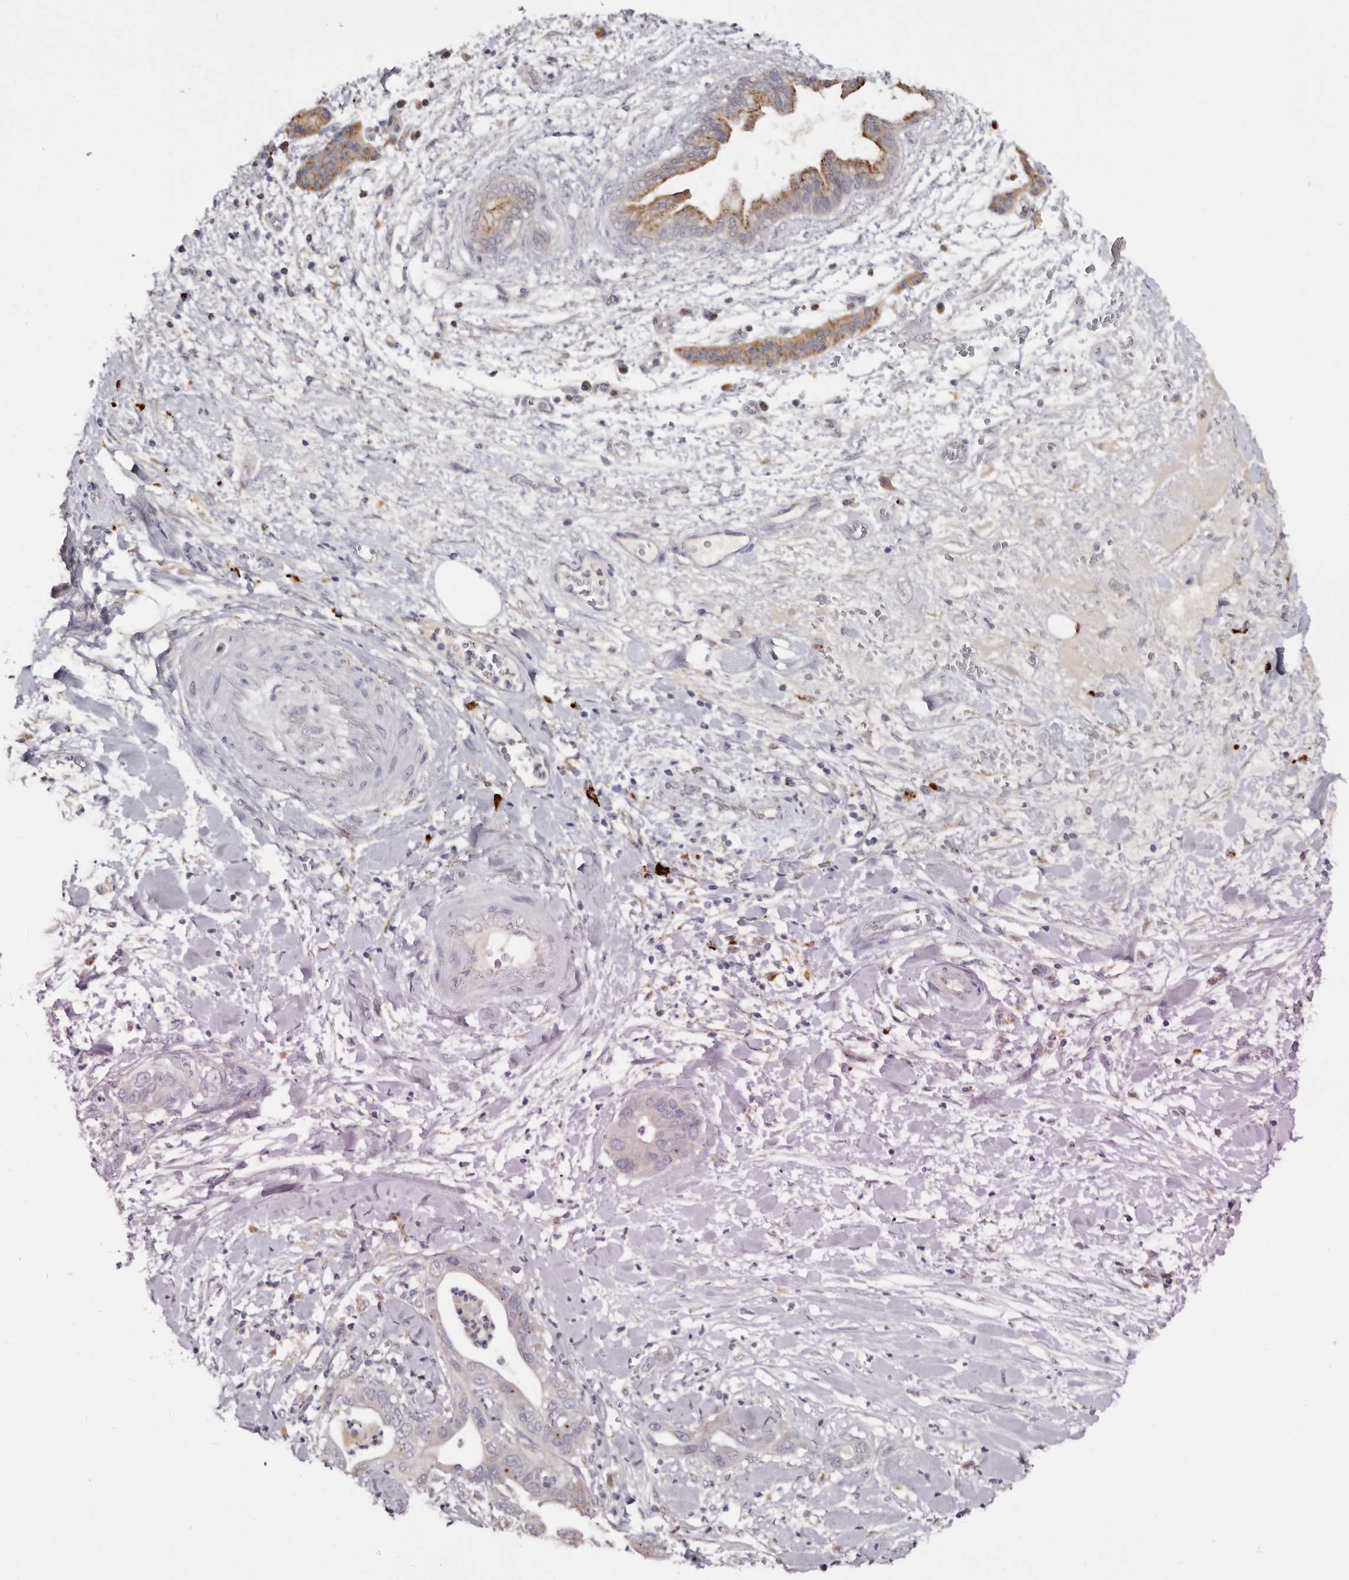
{"staining": {"intensity": "moderate", "quantity": "<25%", "location": "cytoplasmic/membranous"}, "tissue": "pancreatic cancer", "cell_type": "Tumor cells", "image_type": "cancer", "snomed": [{"axis": "morphology", "description": "Adenocarcinoma, NOS"}, {"axis": "topography", "description": "Pancreas"}], "caption": "Immunohistochemical staining of adenocarcinoma (pancreatic) demonstrates moderate cytoplasmic/membranous protein positivity in approximately <25% of tumor cells.", "gene": "DAP", "patient": {"sex": "female", "age": 78}}